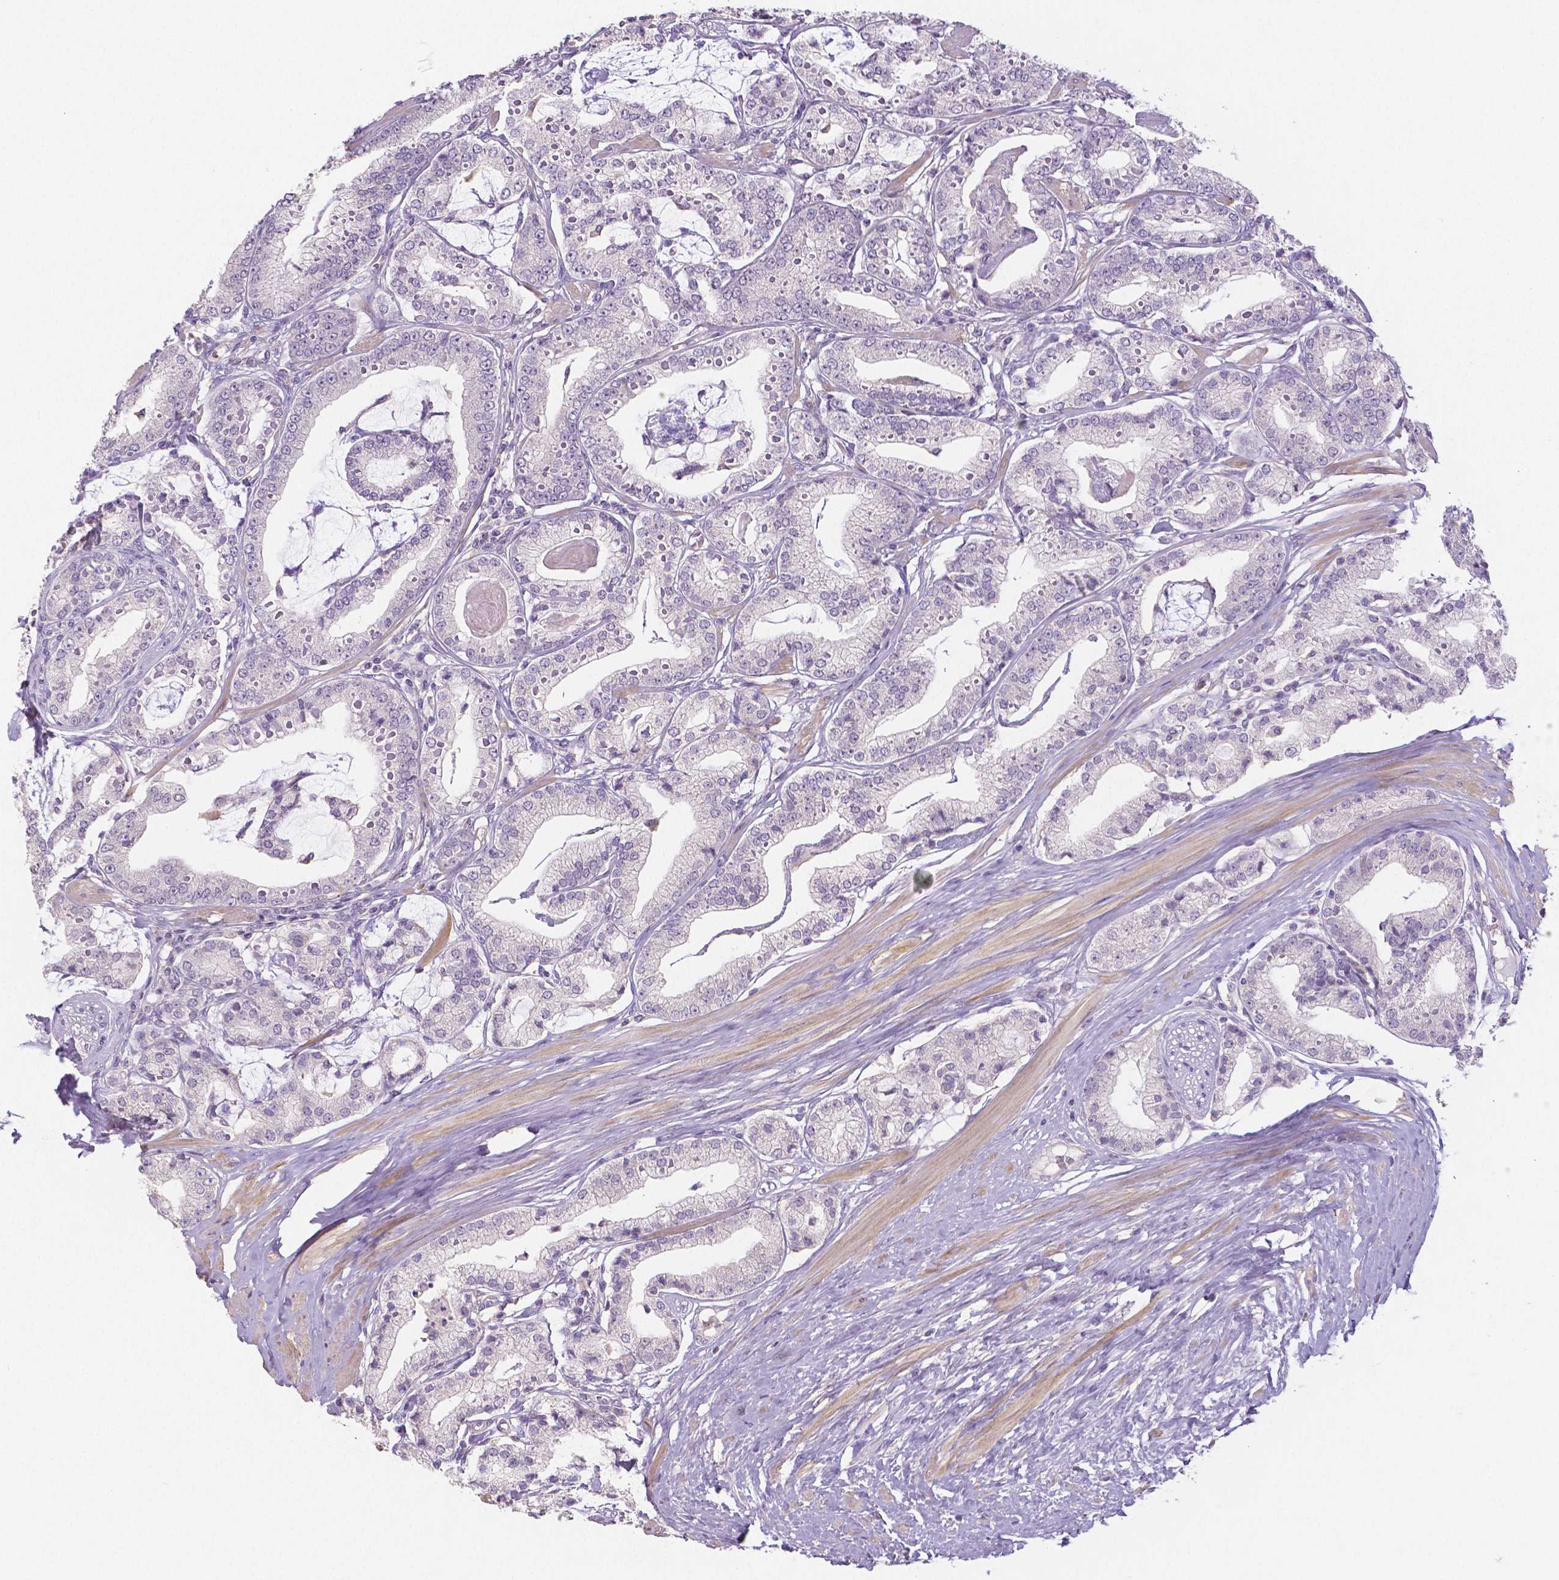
{"staining": {"intensity": "negative", "quantity": "none", "location": "none"}, "tissue": "prostate cancer", "cell_type": "Tumor cells", "image_type": "cancer", "snomed": [{"axis": "morphology", "description": "Adenocarcinoma, High grade"}, {"axis": "topography", "description": "Prostate"}], "caption": "A high-resolution histopathology image shows immunohistochemistry staining of prostate cancer, which demonstrates no significant expression in tumor cells.", "gene": "CRMP1", "patient": {"sex": "male", "age": 71}}